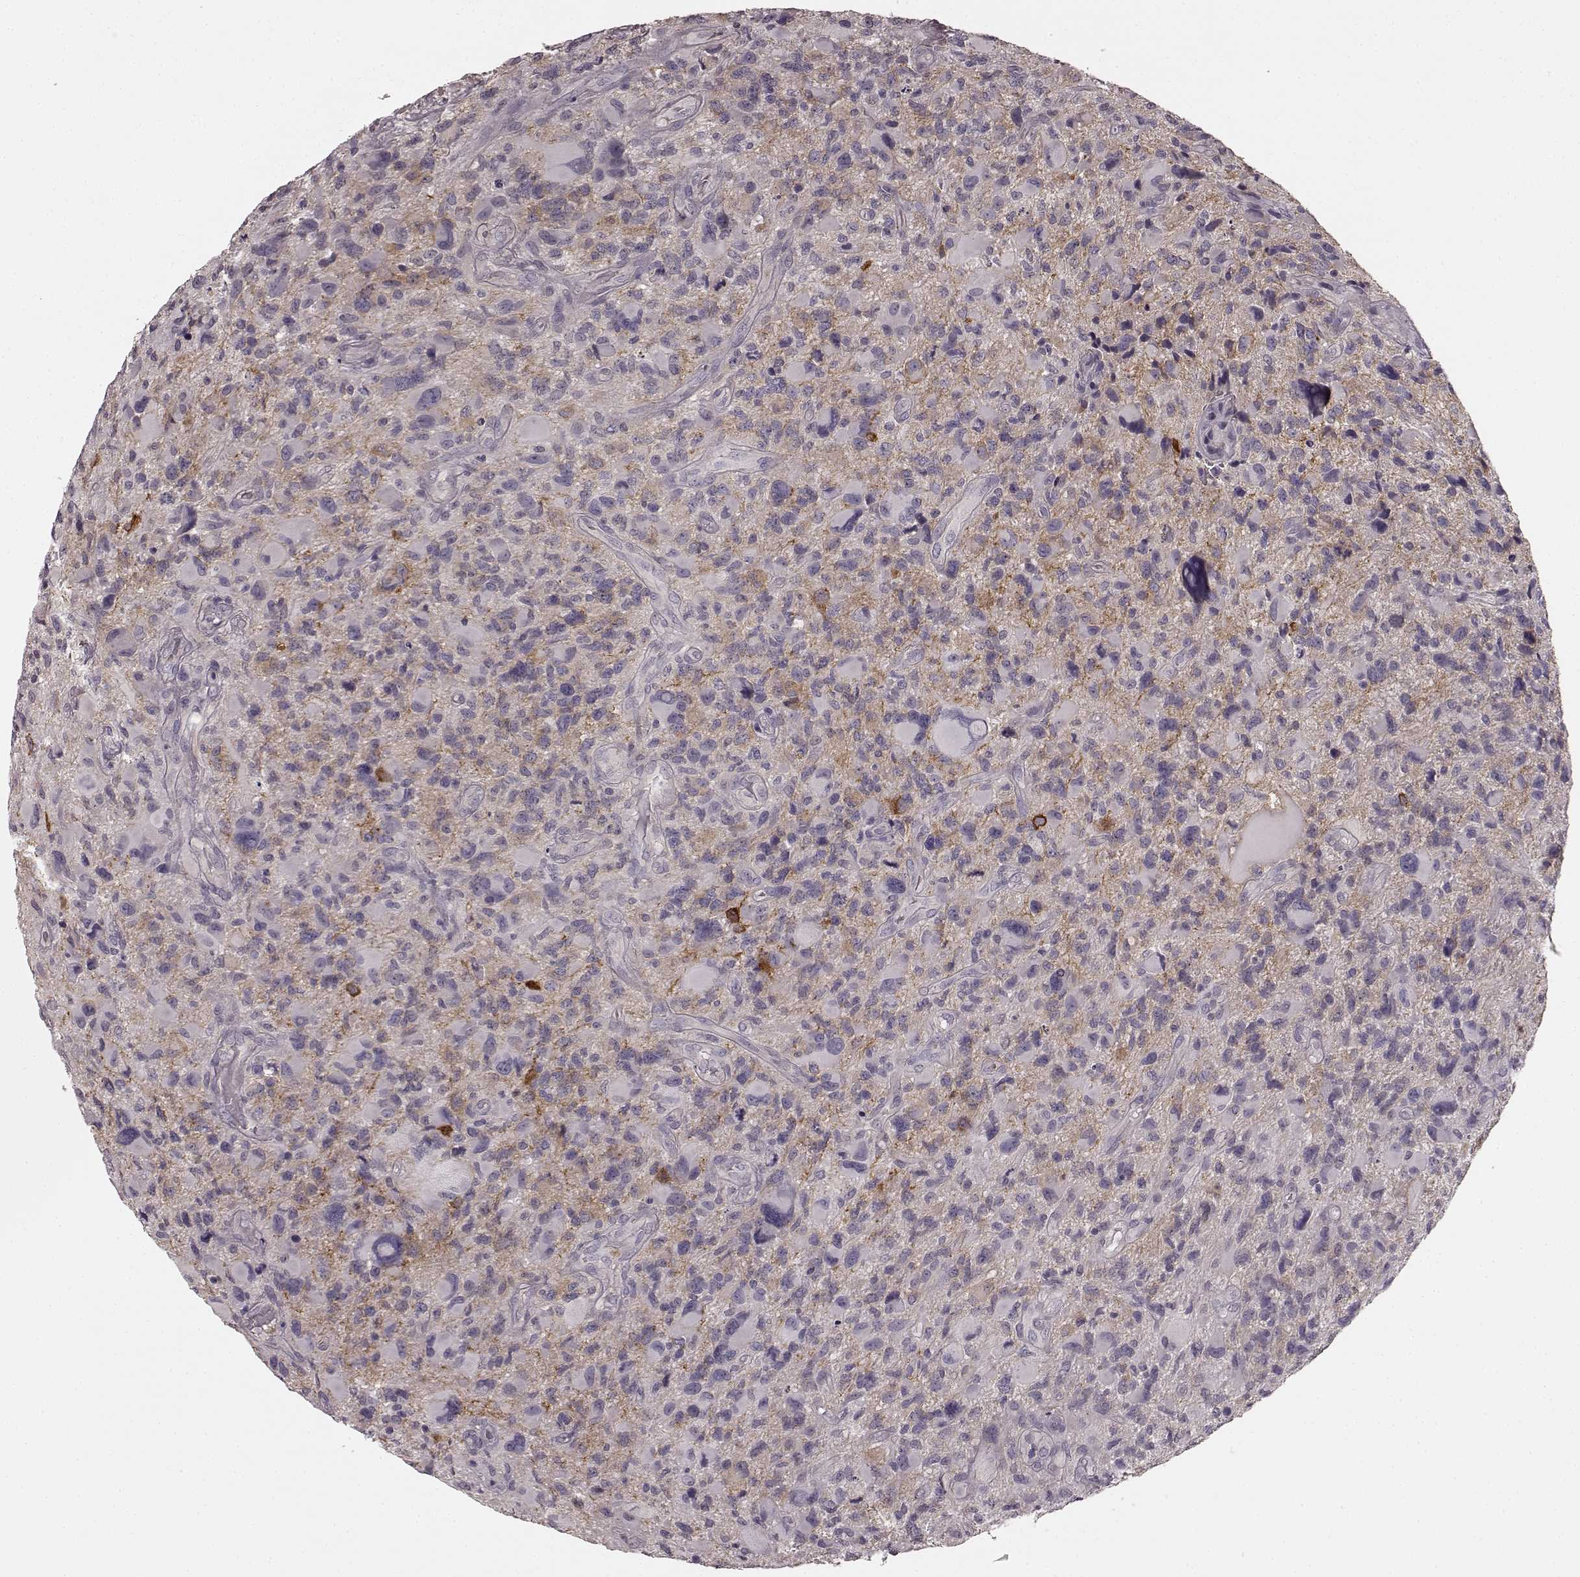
{"staining": {"intensity": "weak", "quantity": "<25%", "location": "cytoplasmic/membranous"}, "tissue": "glioma", "cell_type": "Tumor cells", "image_type": "cancer", "snomed": [{"axis": "morphology", "description": "Glioma, malignant, NOS"}, {"axis": "morphology", "description": "Glioma, malignant, High grade"}, {"axis": "topography", "description": "Brain"}], "caption": "Image shows no protein expression in tumor cells of malignant glioma tissue. (DAB immunohistochemistry (IHC), high magnification).", "gene": "PRKCE", "patient": {"sex": "female", "age": 71}}